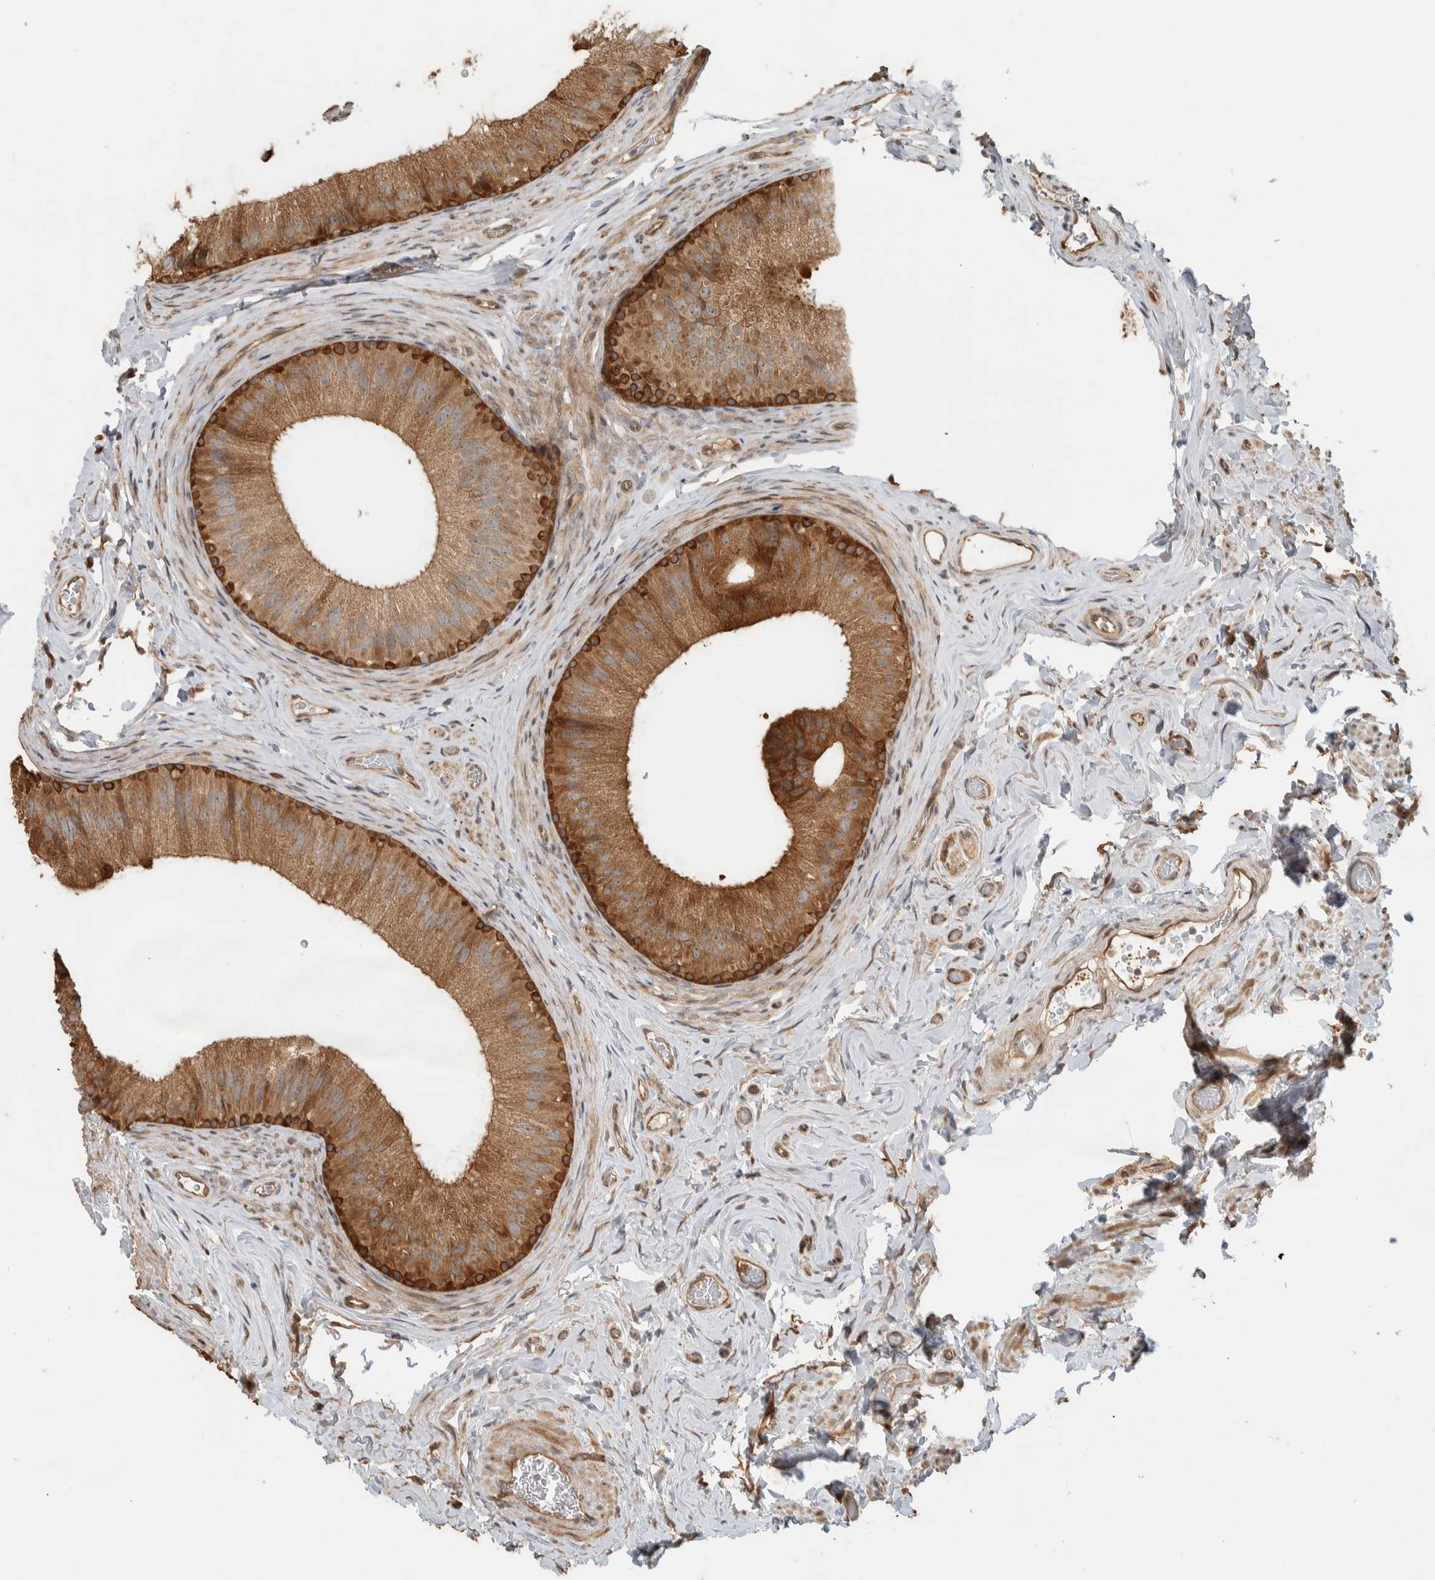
{"staining": {"intensity": "strong", "quantity": ">75%", "location": "cytoplasmic/membranous"}, "tissue": "epididymis", "cell_type": "Glandular cells", "image_type": "normal", "snomed": [{"axis": "morphology", "description": "Normal tissue, NOS"}, {"axis": "topography", "description": "Vascular tissue"}, {"axis": "topography", "description": "Epididymis"}], "caption": "A micrograph showing strong cytoplasmic/membranous positivity in about >75% of glandular cells in normal epididymis, as visualized by brown immunohistochemical staining.", "gene": "CNTROB", "patient": {"sex": "male", "age": 49}}